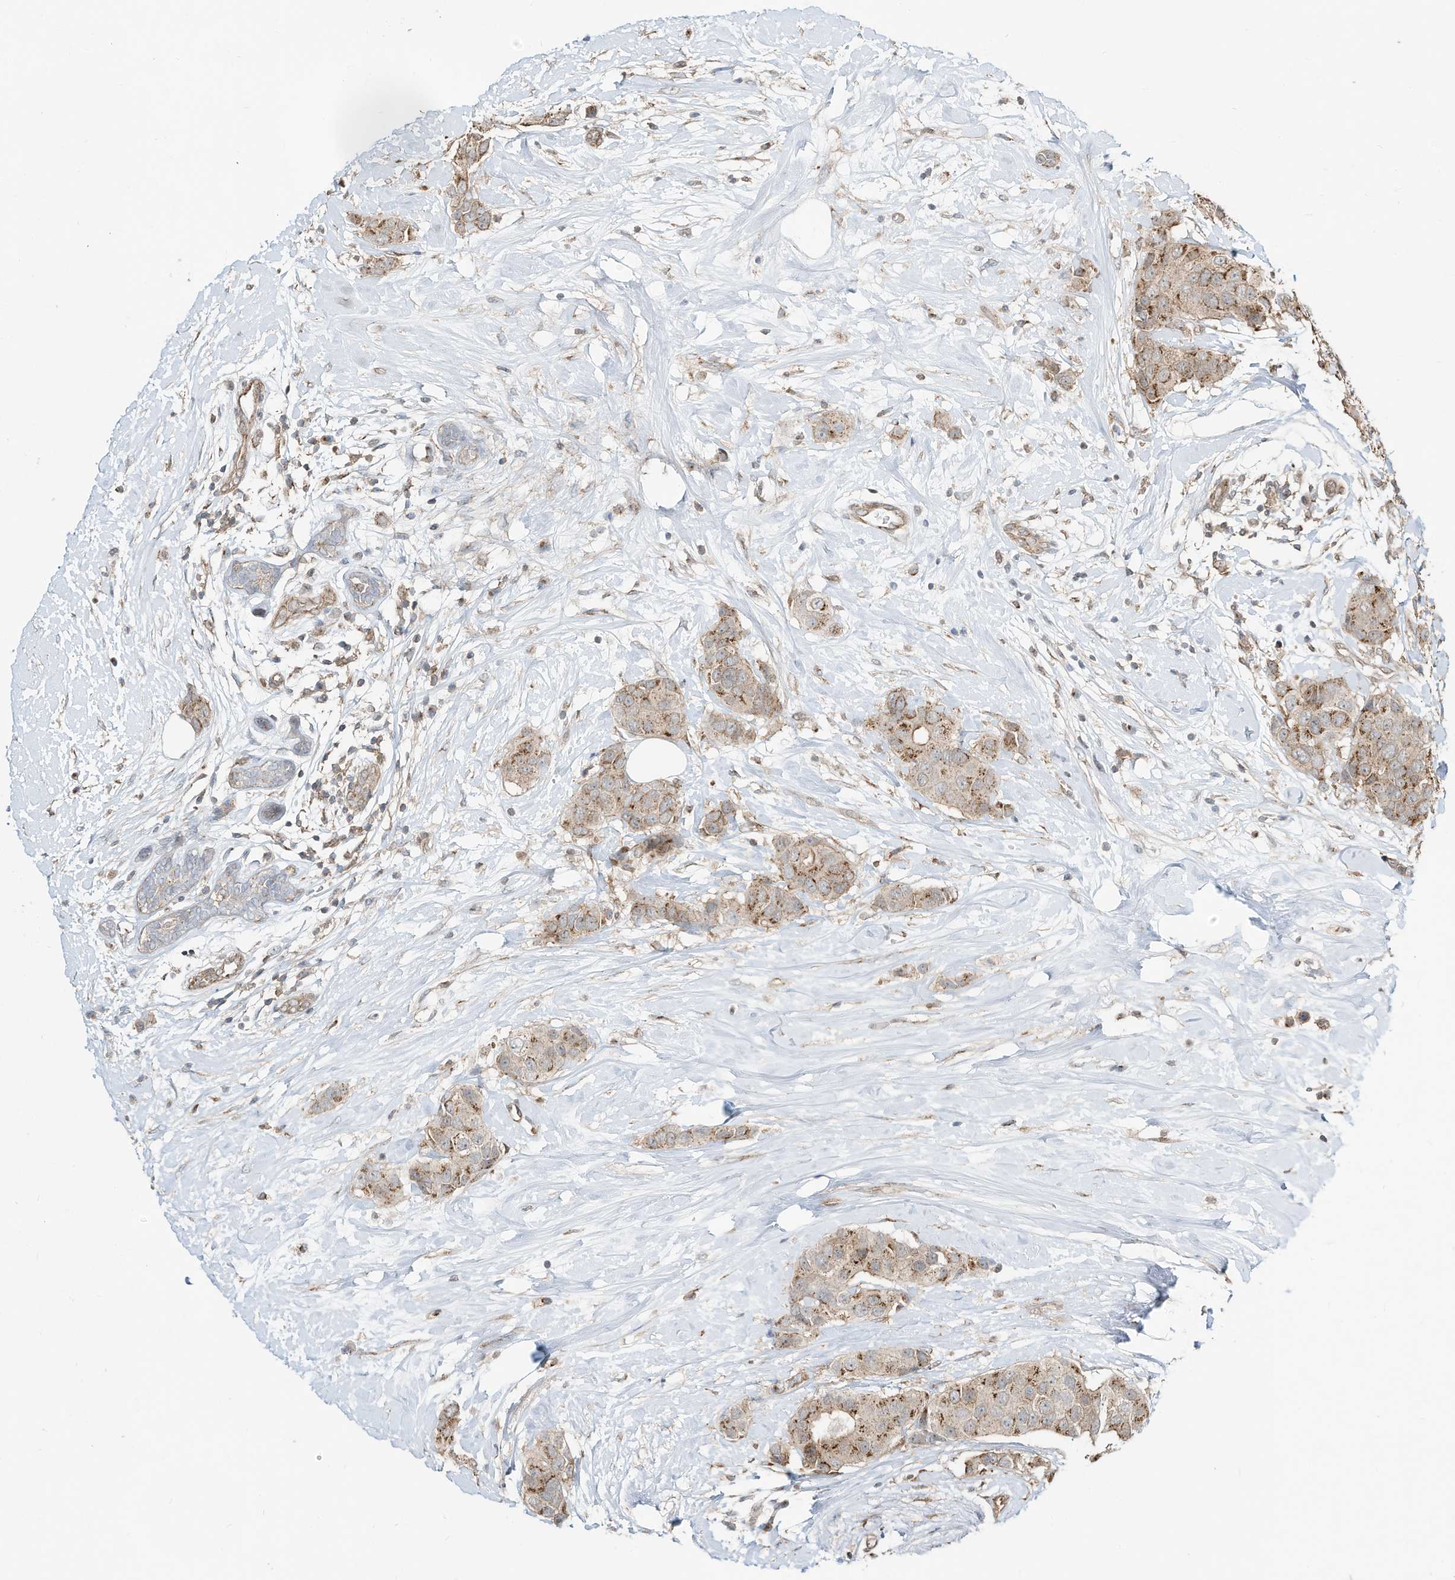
{"staining": {"intensity": "moderate", "quantity": ">75%", "location": "cytoplasmic/membranous"}, "tissue": "breast cancer", "cell_type": "Tumor cells", "image_type": "cancer", "snomed": [{"axis": "morphology", "description": "Normal tissue, NOS"}, {"axis": "morphology", "description": "Duct carcinoma"}, {"axis": "topography", "description": "Breast"}], "caption": "IHC micrograph of breast invasive ductal carcinoma stained for a protein (brown), which shows medium levels of moderate cytoplasmic/membranous expression in approximately >75% of tumor cells.", "gene": "CUX1", "patient": {"sex": "female", "age": 39}}